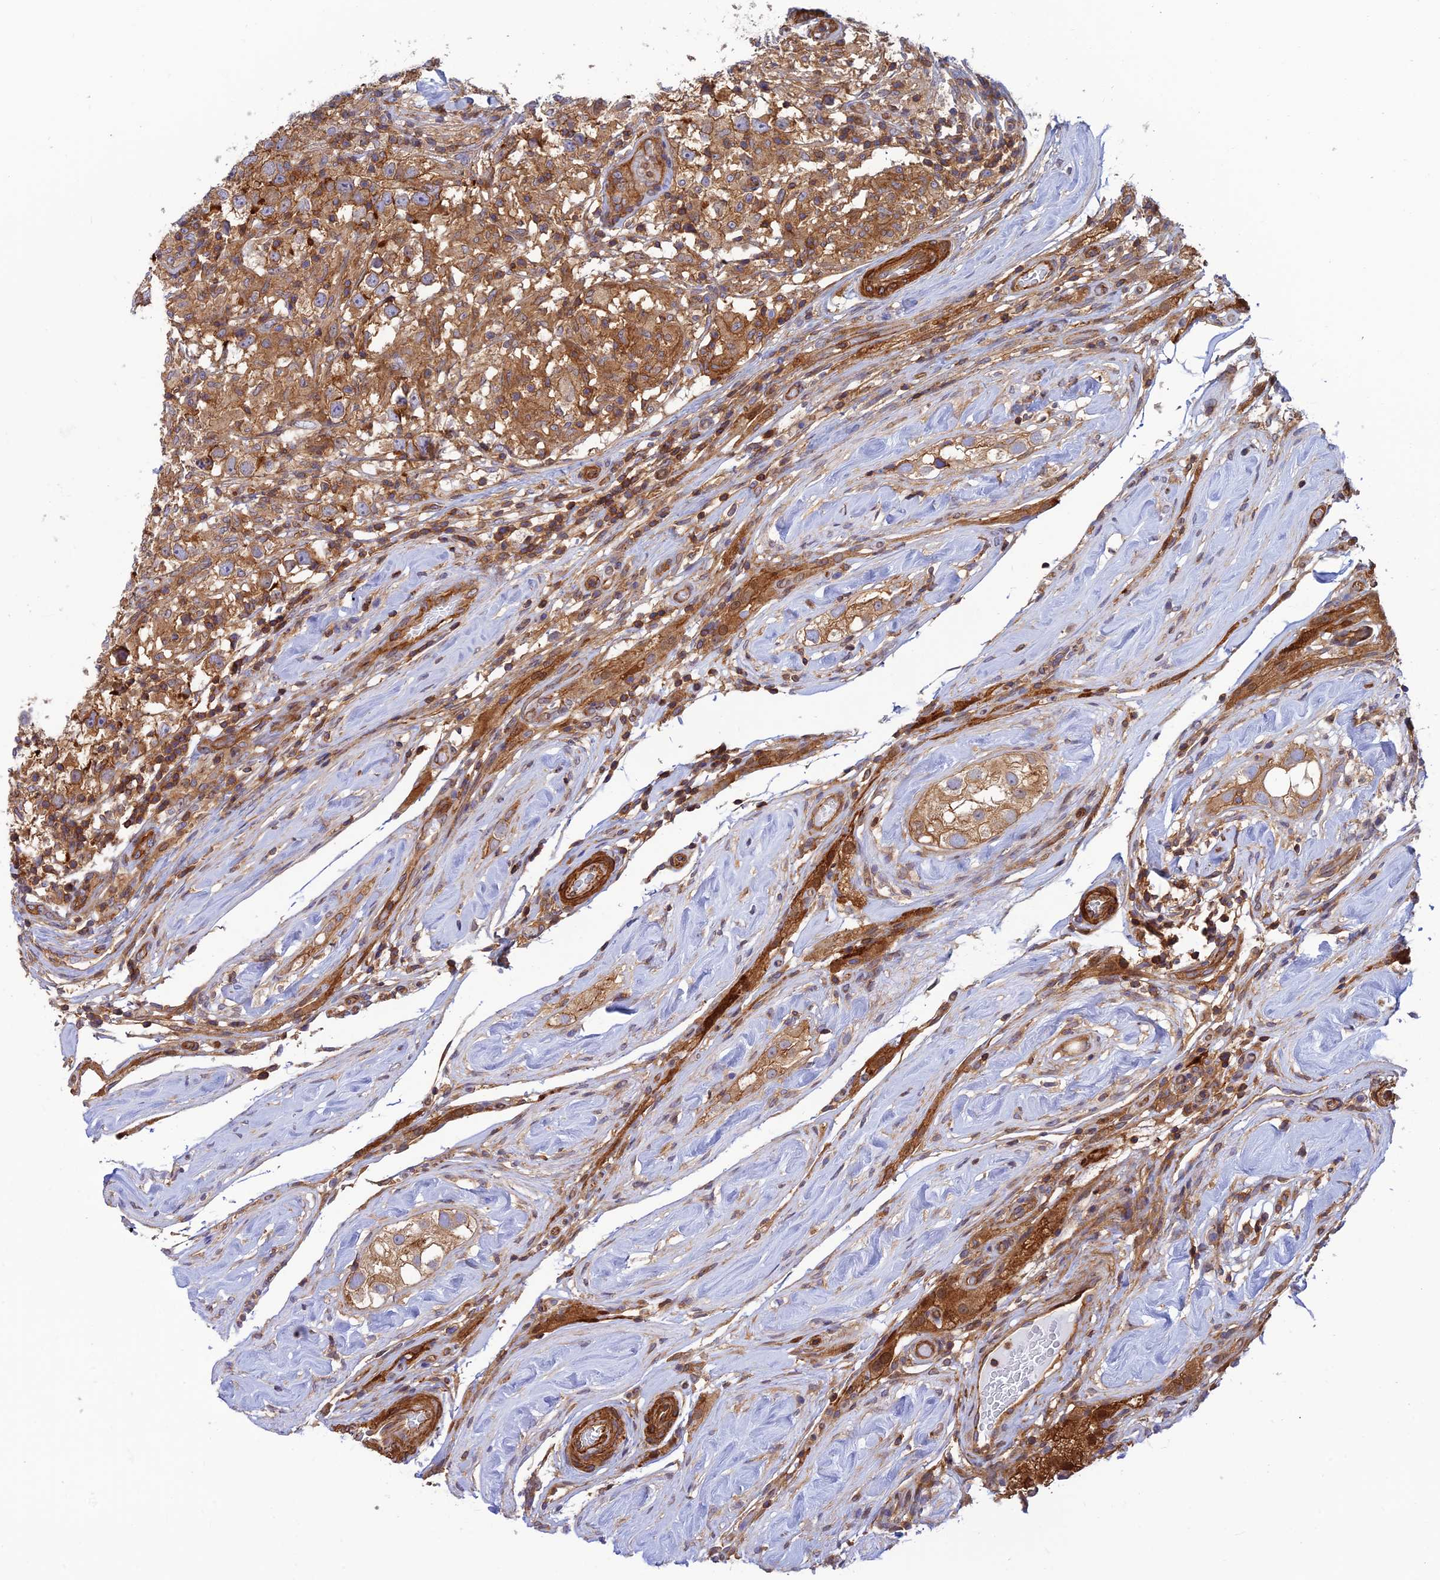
{"staining": {"intensity": "strong", "quantity": ">75%", "location": "cytoplasmic/membranous"}, "tissue": "testis cancer", "cell_type": "Tumor cells", "image_type": "cancer", "snomed": [{"axis": "morphology", "description": "Seminoma, NOS"}, {"axis": "topography", "description": "Testis"}], "caption": "Brown immunohistochemical staining in seminoma (testis) shows strong cytoplasmic/membranous positivity in approximately >75% of tumor cells.", "gene": "PPP1R12C", "patient": {"sex": "male", "age": 46}}